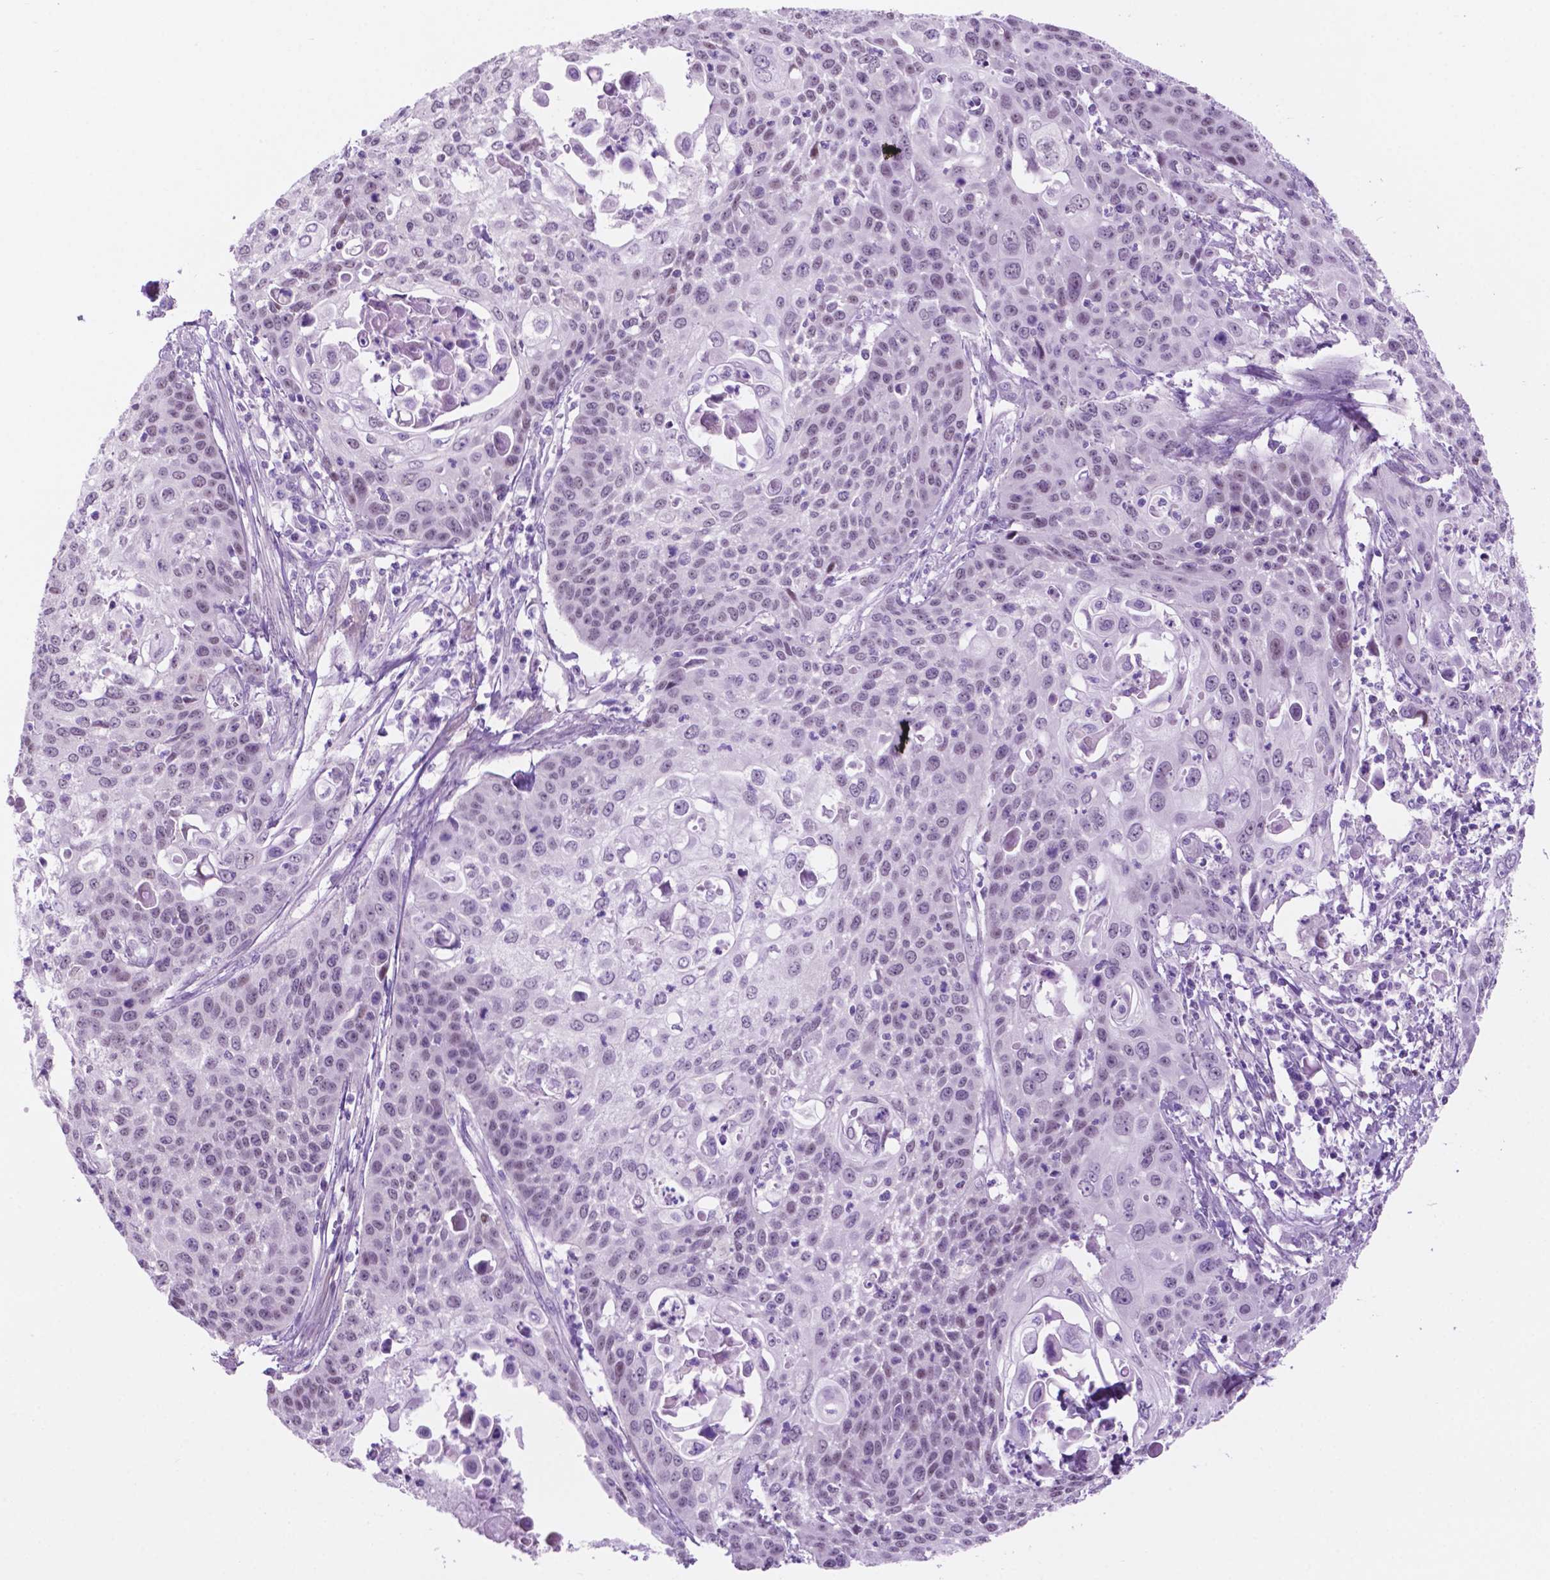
{"staining": {"intensity": "negative", "quantity": "none", "location": "none"}, "tissue": "cervical cancer", "cell_type": "Tumor cells", "image_type": "cancer", "snomed": [{"axis": "morphology", "description": "Squamous cell carcinoma, NOS"}, {"axis": "topography", "description": "Cervix"}], "caption": "Tumor cells show no significant positivity in squamous cell carcinoma (cervical).", "gene": "ACY3", "patient": {"sex": "female", "age": 65}}